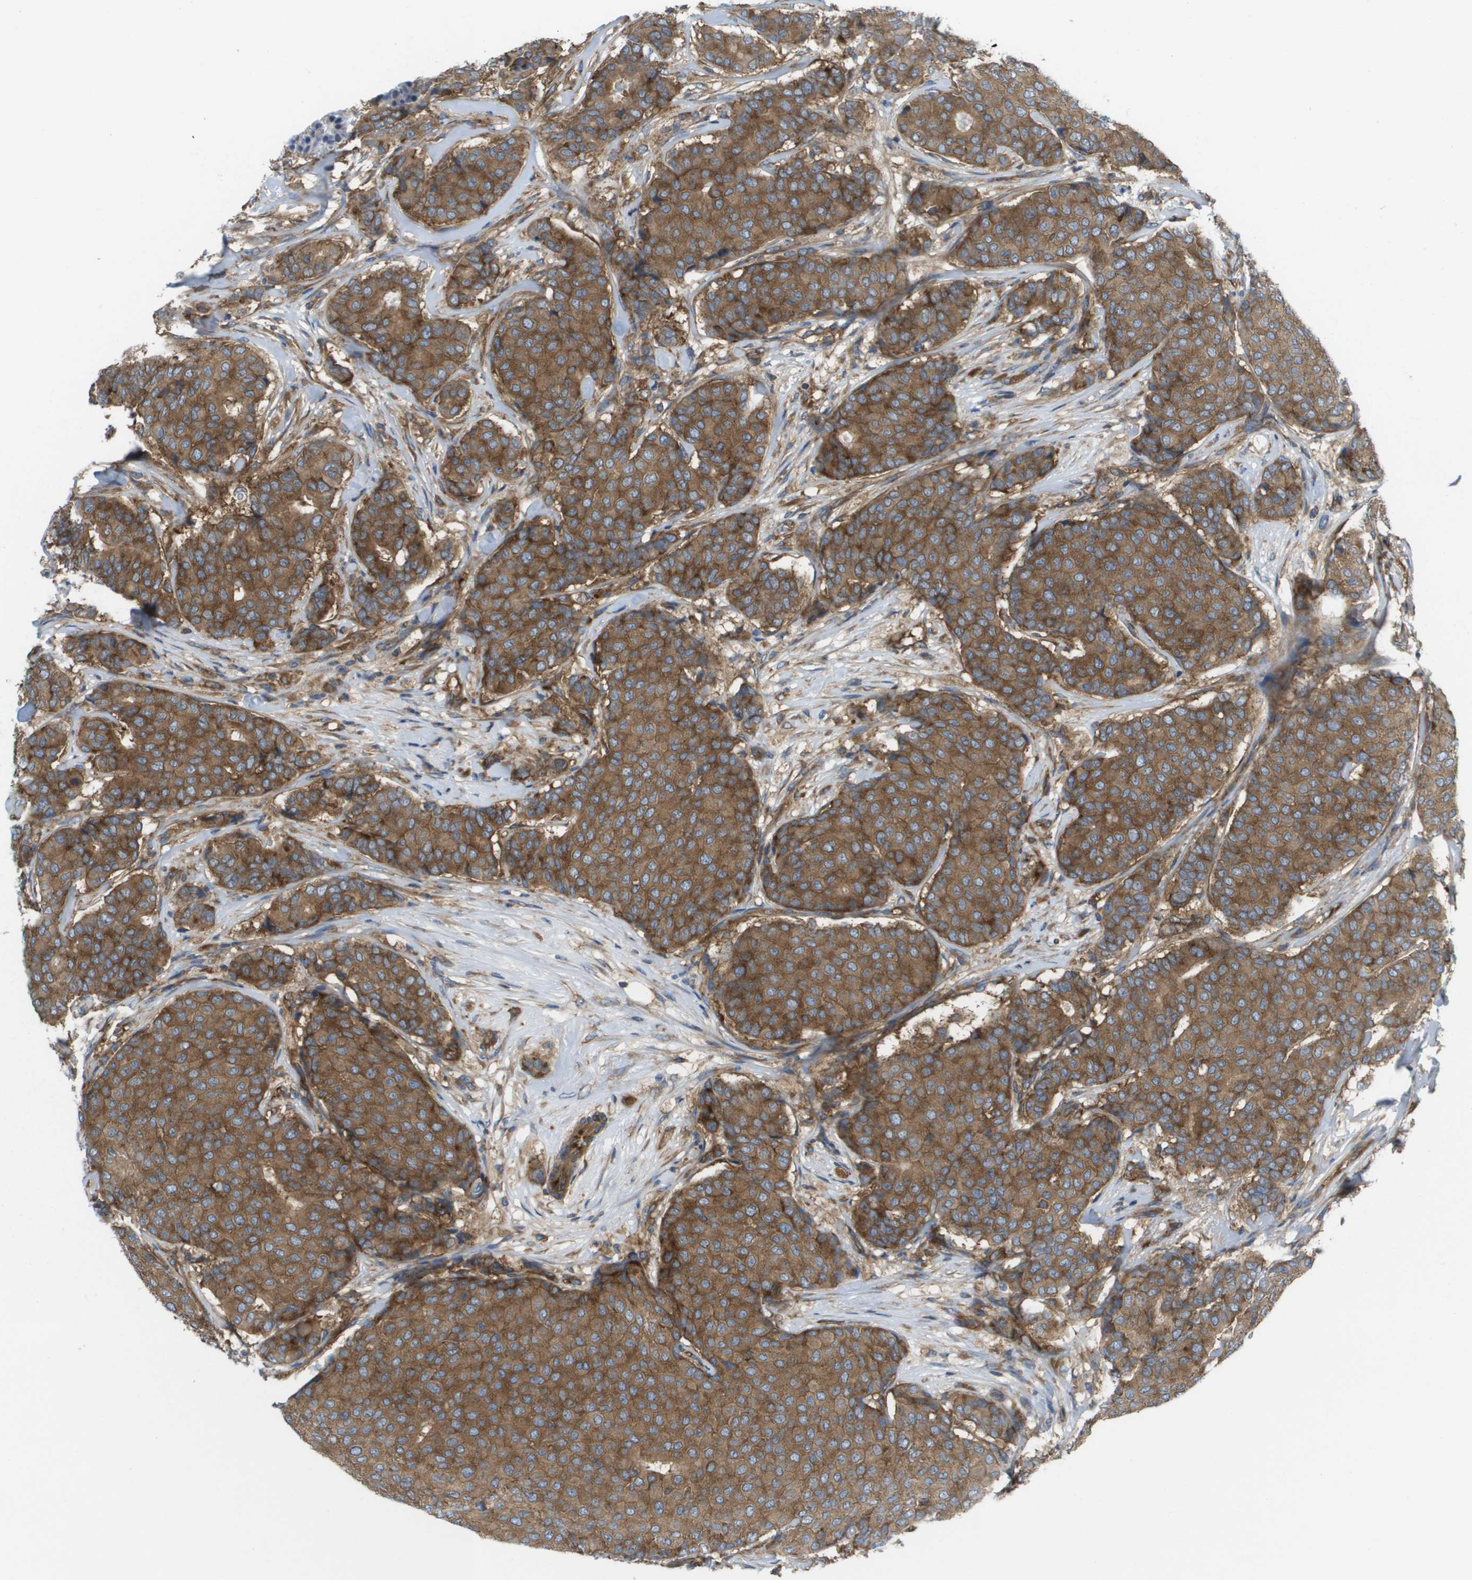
{"staining": {"intensity": "moderate", "quantity": ">75%", "location": "cytoplasmic/membranous"}, "tissue": "breast cancer", "cell_type": "Tumor cells", "image_type": "cancer", "snomed": [{"axis": "morphology", "description": "Duct carcinoma"}, {"axis": "topography", "description": "Breast"}], "caption": "Intraductal carcinoma (breast) stained with a brown dye displays moderate cytoplasmic/membranous positive staining in approximately >75% of tumor cells.", "gene": "EIF4G2", "patient": {"sex": "female", "age": 75}}